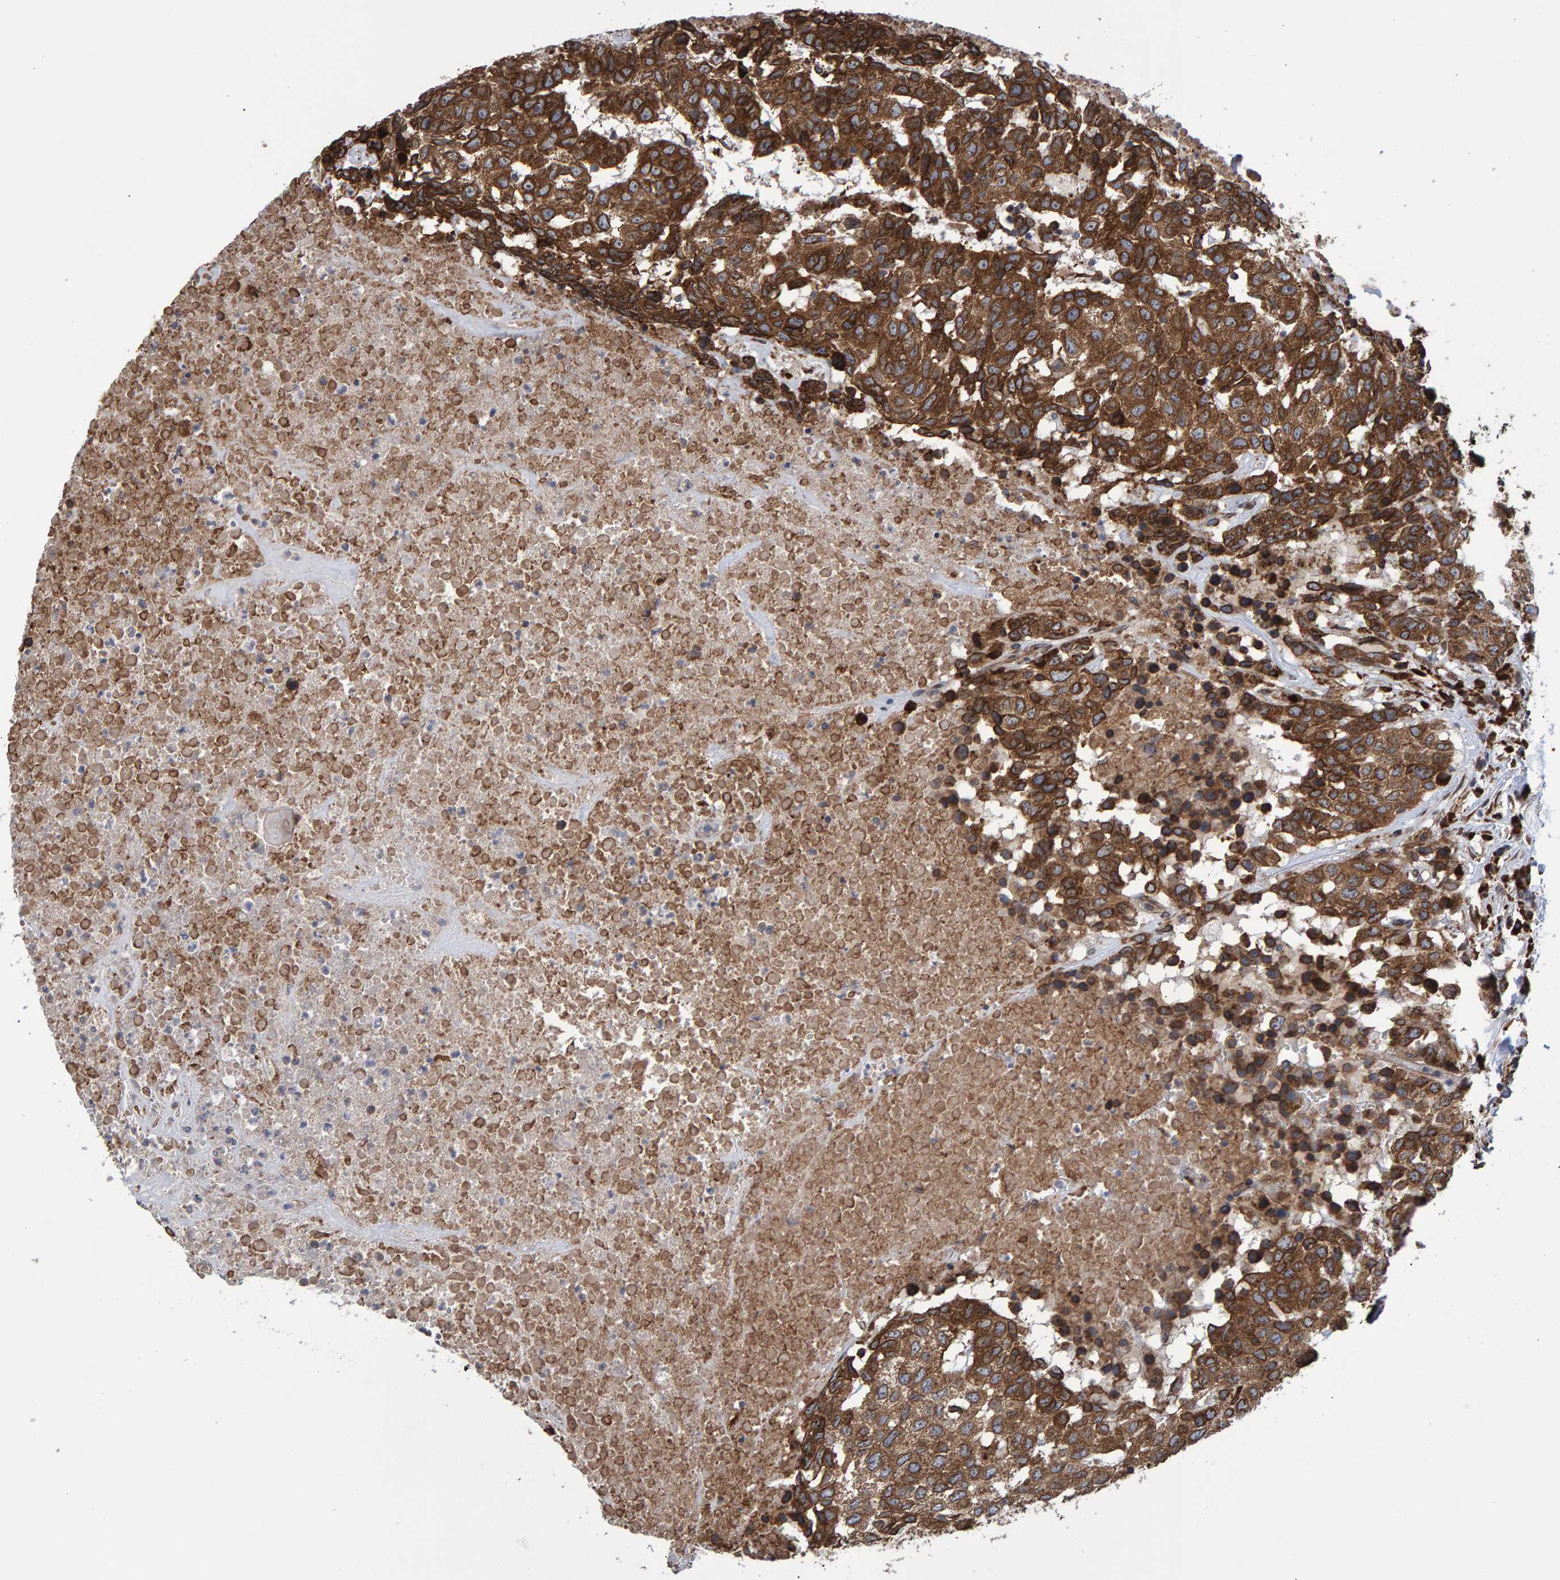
{"staining": {"intensity": "strong", "quantity": ">75%", "location": "cytoplasmic/membranous"}, "tissue": "head and neck cancer", "cell_type": "Tumor cells", "image_type": "cancer", "snomed": [{"axis": "morphology", "description": "Squamous cell carcinoma, NOS"}, {"axis": "topography", "description": "Head-Neck"}], "caption": "This is an image of IHC staining of squamous cell carcinoma (head and neck), which shows strong positivity in the cytoplasmic/membranous of tumor cells.", "gene": "FAM117A", "patient": {"sex": "male", "age": 66}}